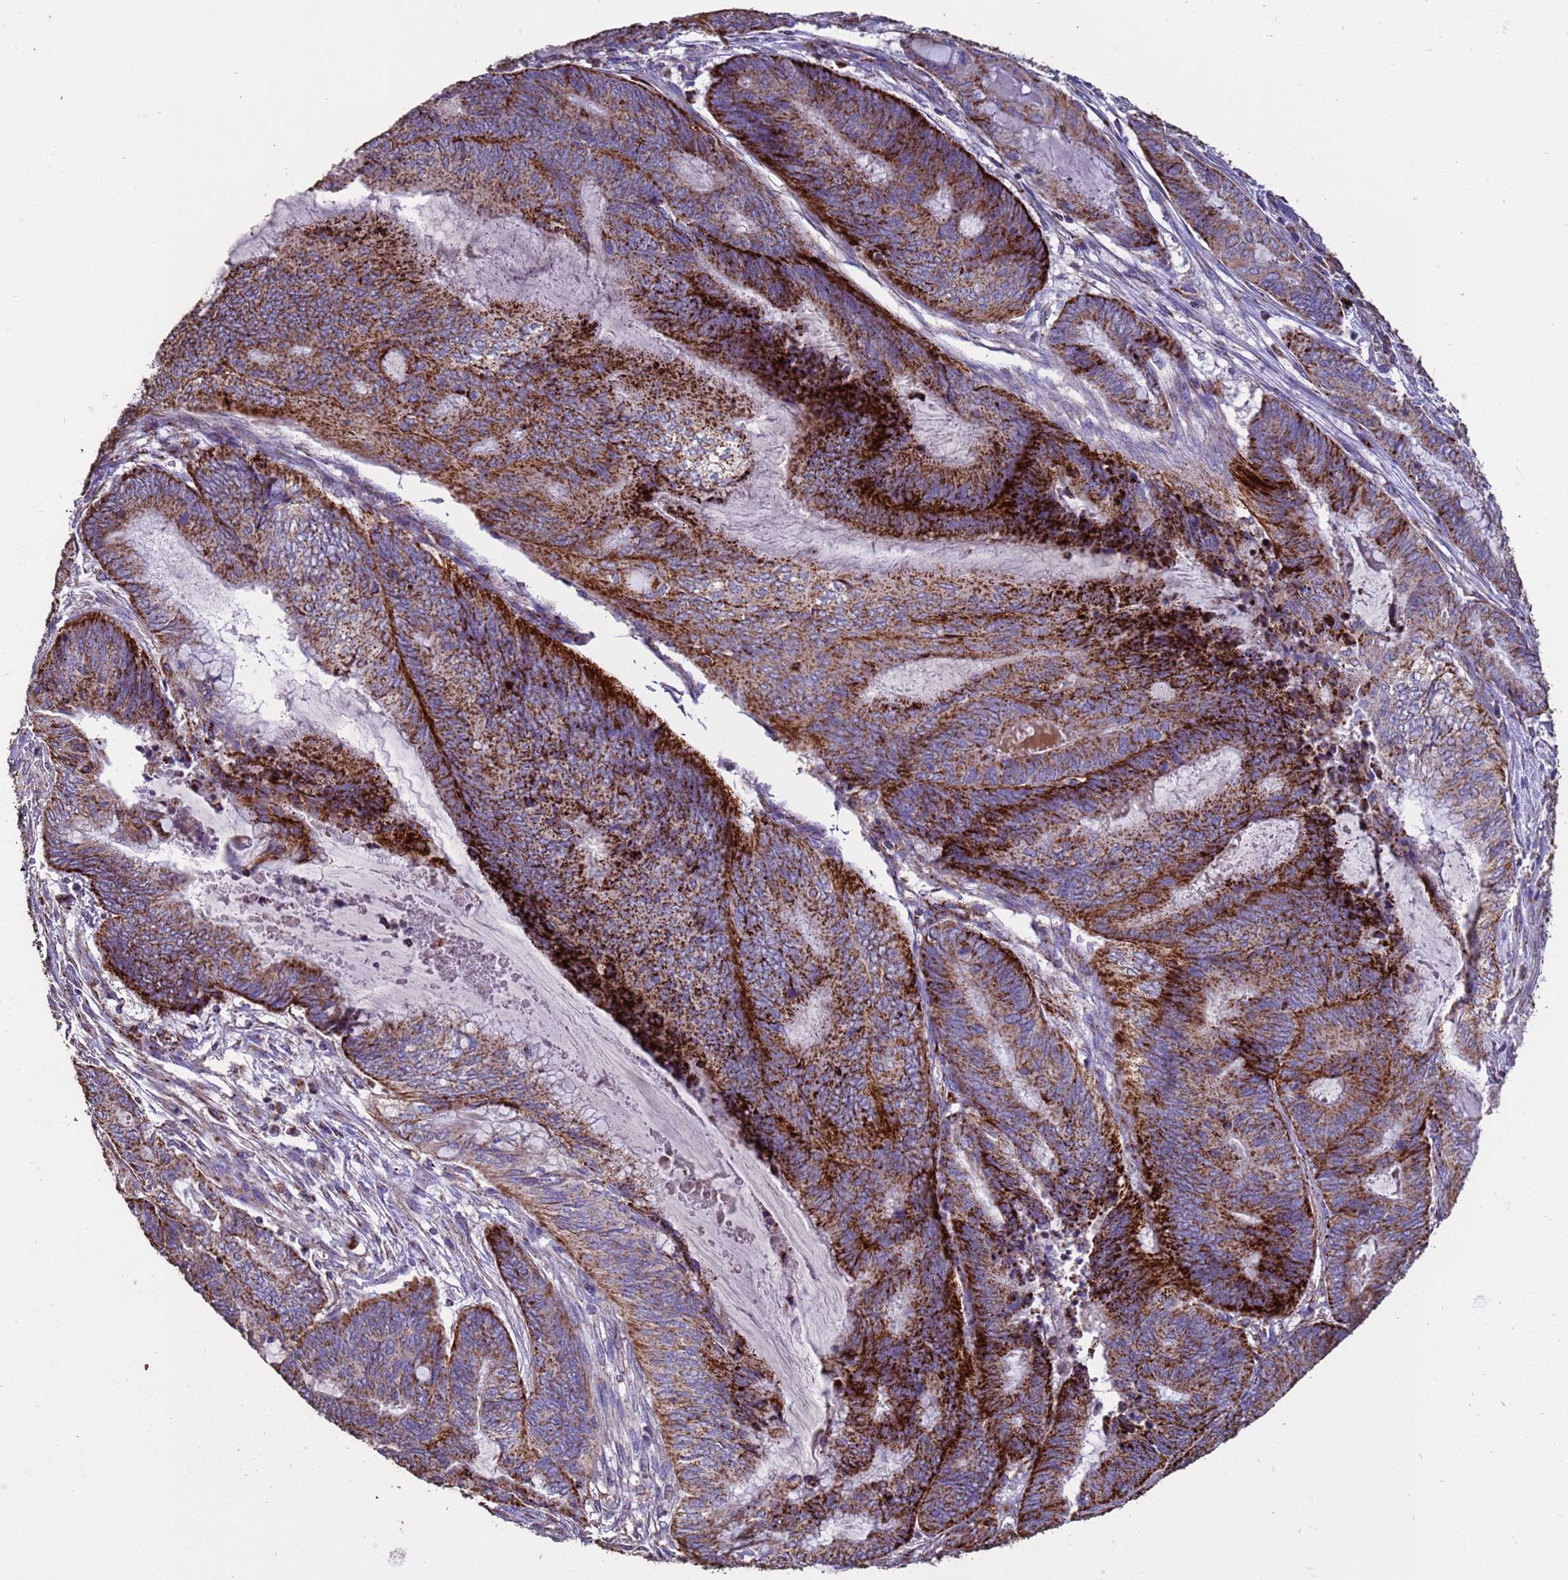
{"staining": {"intensity": "strong", "quantity": ">75%", "location": "cytoplasmic/membranous"}, "tissue": "endometrial cancer", "cell_type": "Tumor cells", "image_type": "cancer", "snomed": [{"axis": "morphology", "description": "Adenocarcinoma, NOS"}, {"axis": "topography", "description": "Uterus"}, {"axis": "topography", "description": "Endometrium"}], "caption": "Endometrial cancer (adenocarcinoma) tissue exhibits strong cytoplasmic/membranous expression in about >75% of tumor cells (brown staining indicates protein expression, while blue staining denotes nuclei).", "gene": "ZNFX1", "patient": {"sex": "female", "age": 70}}